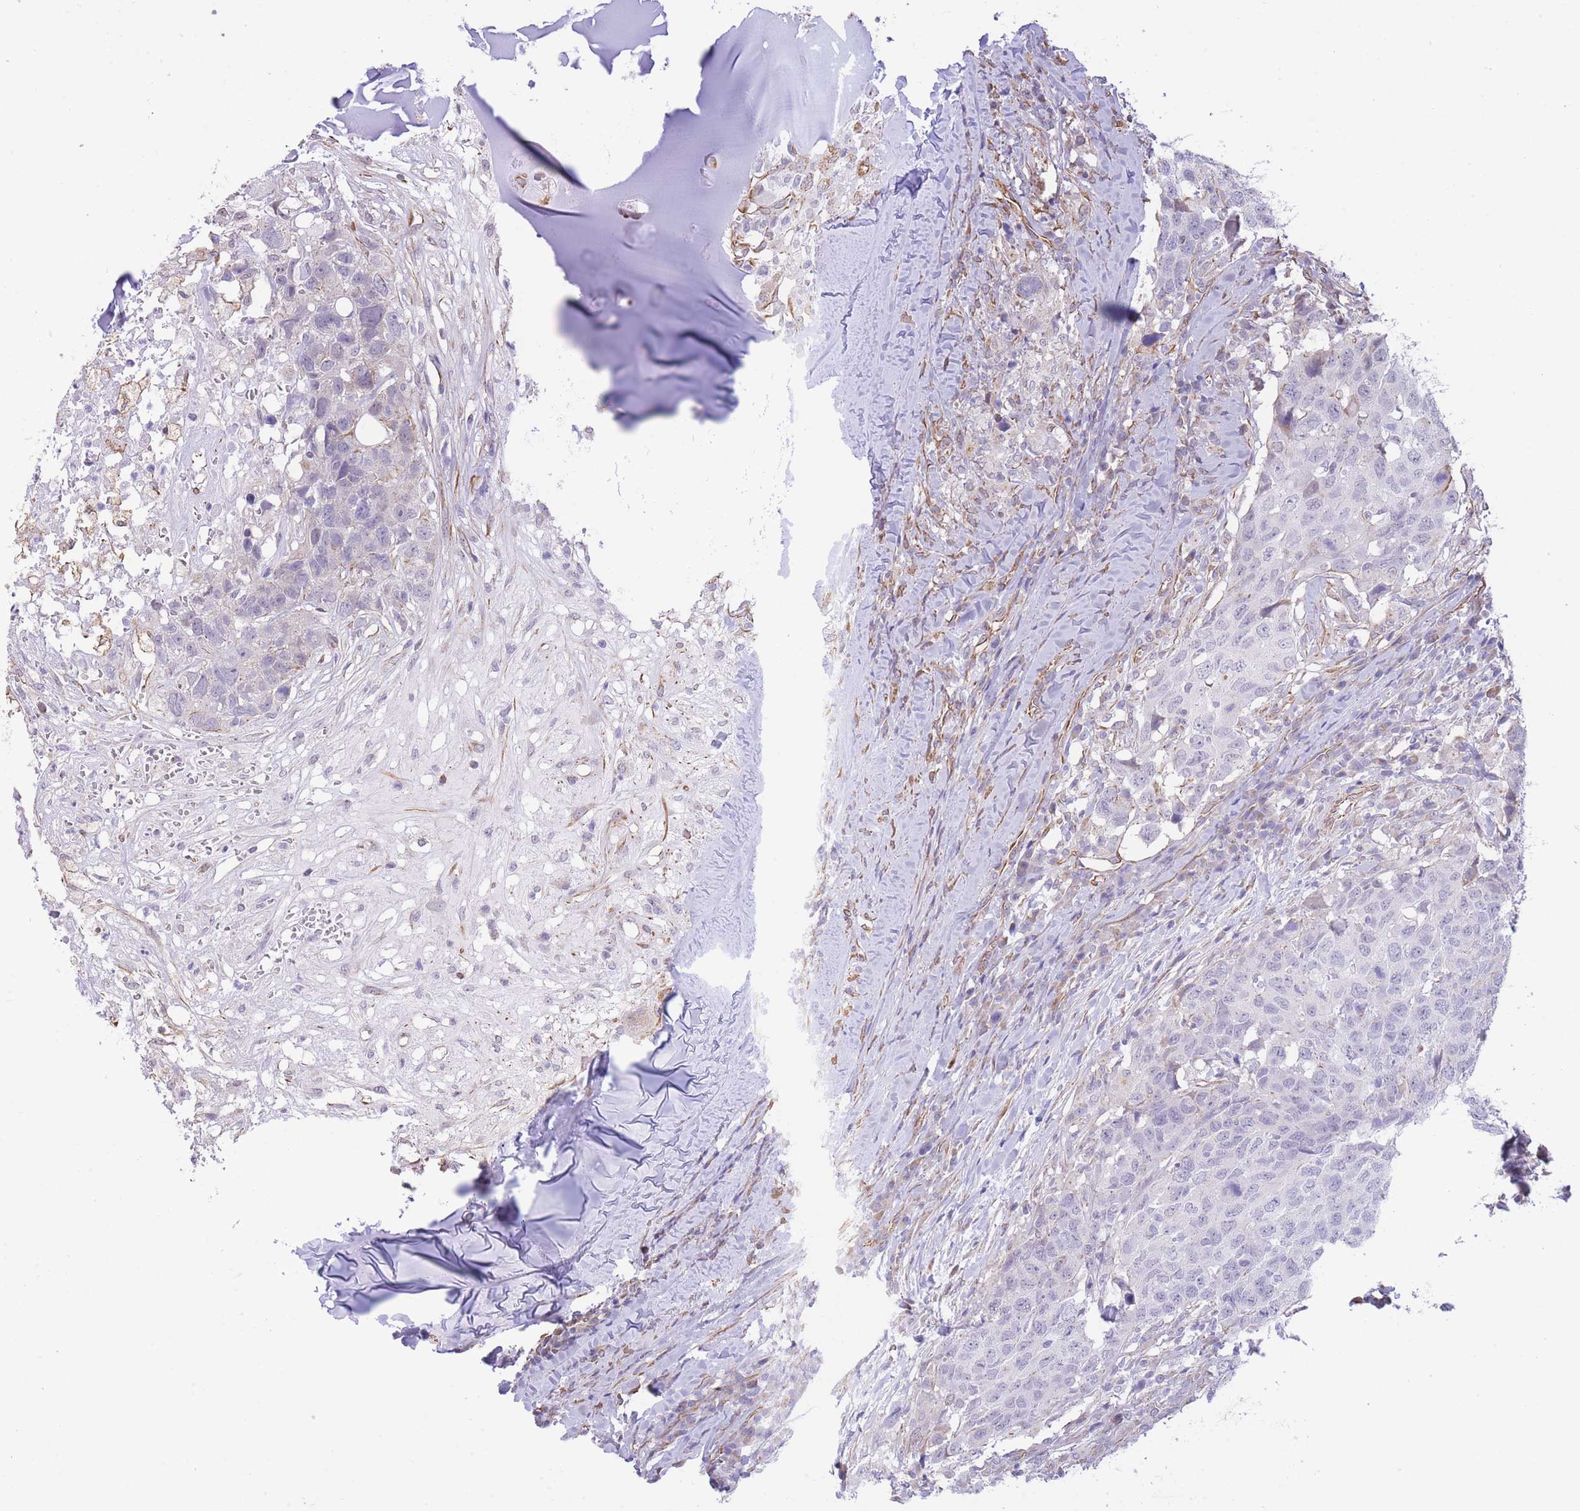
{"staining": {"intensity": "negative", "quantity": "none", "location": "none"}, "tissue": "head and neck cancer", "cell_type": "Tumor cells", "image_type": "cancer", "snomed": [{"axis": "morphology", "description": "Normal tissue, NOS"}, {"axis": "morphology", "description": "Squamous cell carcinoma, NOS"}, {"axis": "topography", "description": "Skeletal muscle"}, {"axis": "topography", "description": "Vascular tissue"}, {"axis": "topography", "description": "Peripheral nerve tissue"}, {"axis": "topography", "description": "Head-Neck"}], "caption": "A photomicrograph of squamous cell carcinoma (head and neck) stained for a protein displays no brown staining in tumor cells.", "gene": "PSG8", "patient": {"sex": "male", "age": 66}}